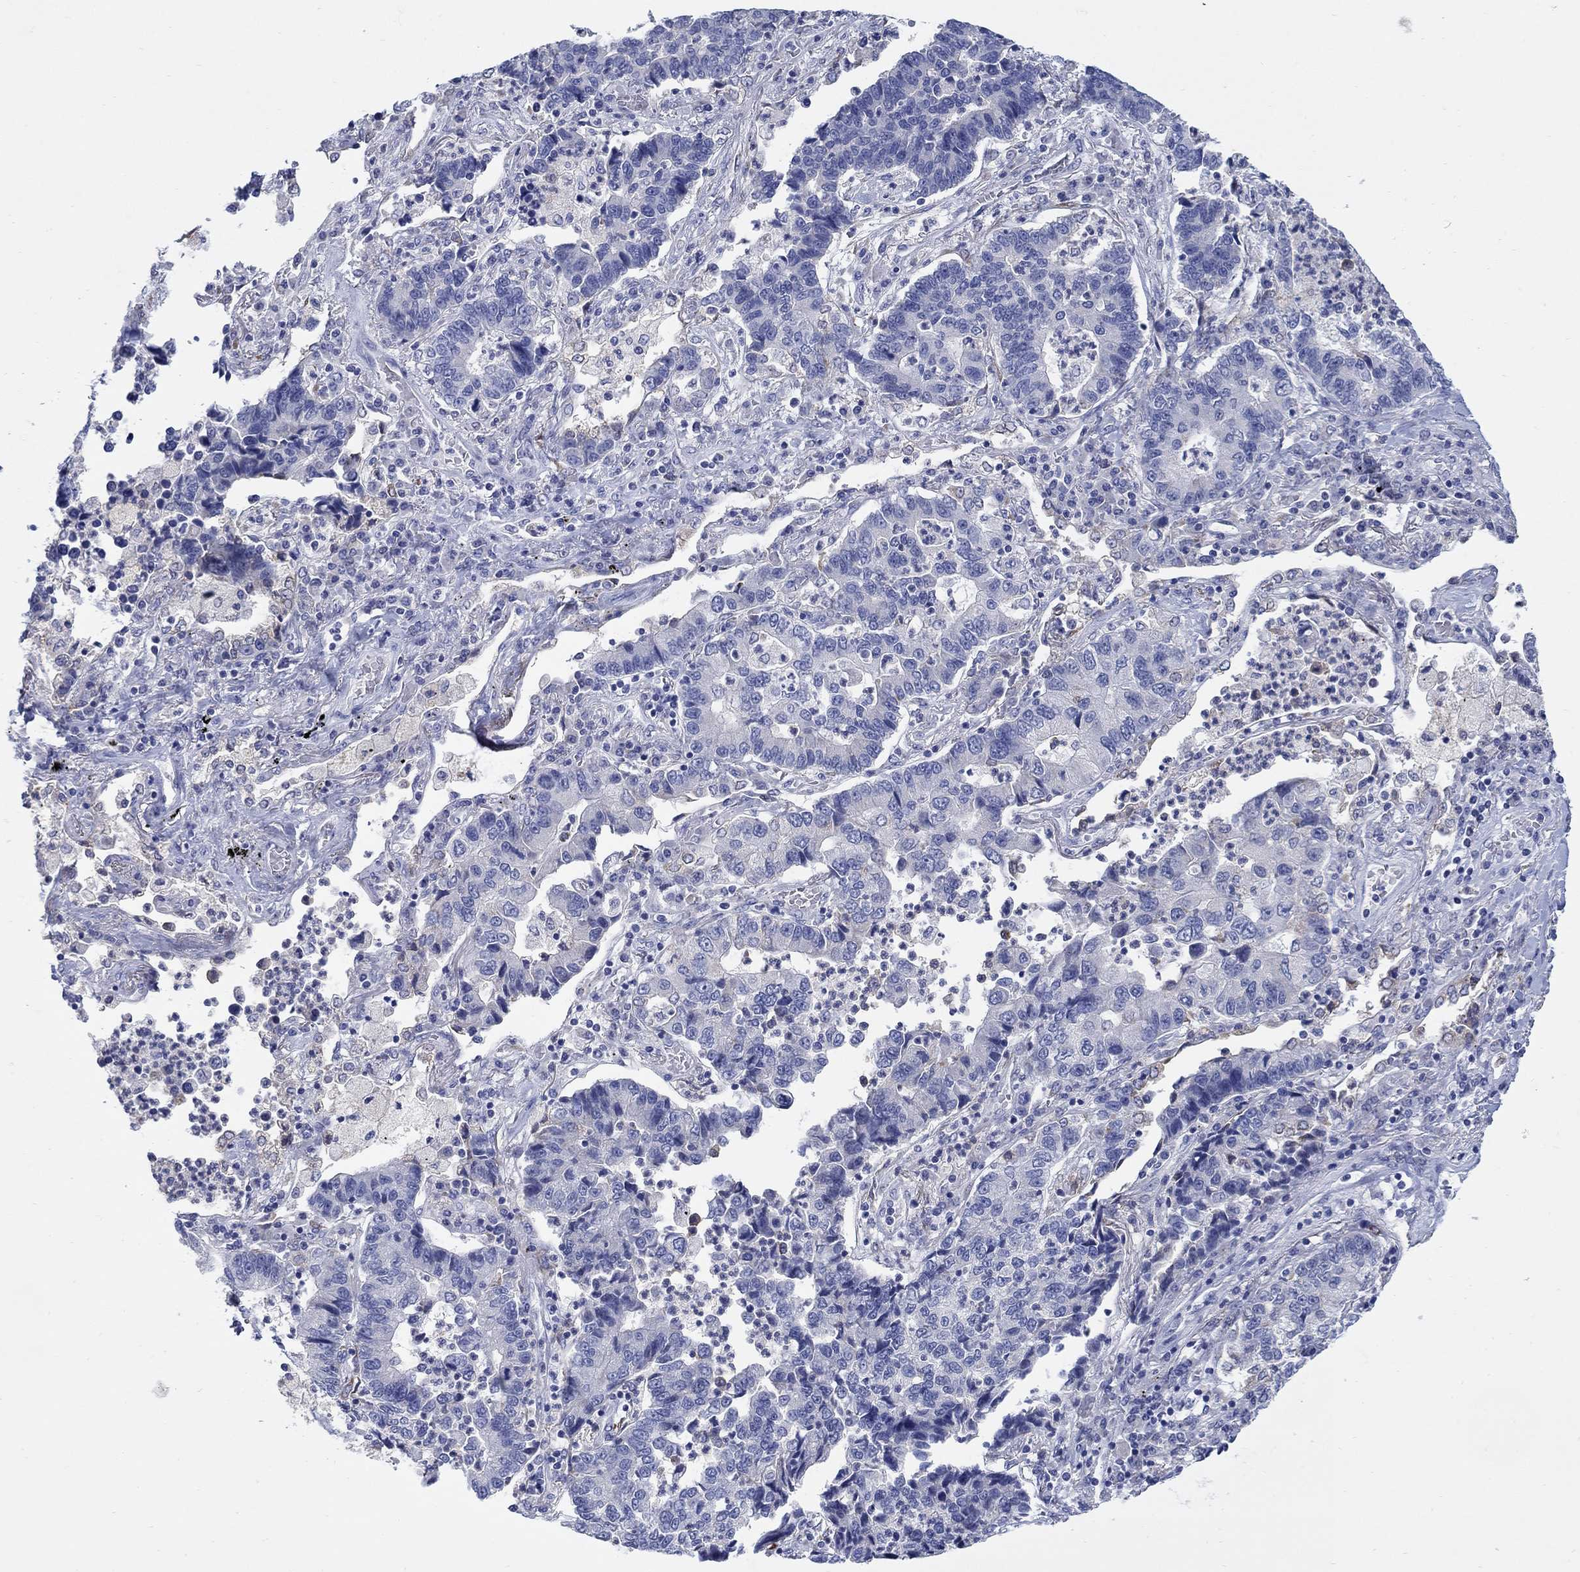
{"staining": {"intensity": "negative", "quantity": "none", "location": "none"}, "tissue": "lung cancer", "cell_type": "Tumor cells", "image_type": "cancer", "snomed": [{"axis": "morphology", "description": "Adenocarcinoma, NOS"}, {"axis": "topography", "description": "Lung"}], "caption": "The photomicrograph demonstrates no significant expression in tumor cells of lung adenocarcinoma. Nuclei are stained in blue.", "gene": "REEP2", "patient": {"sex": "female", "age": 57}}